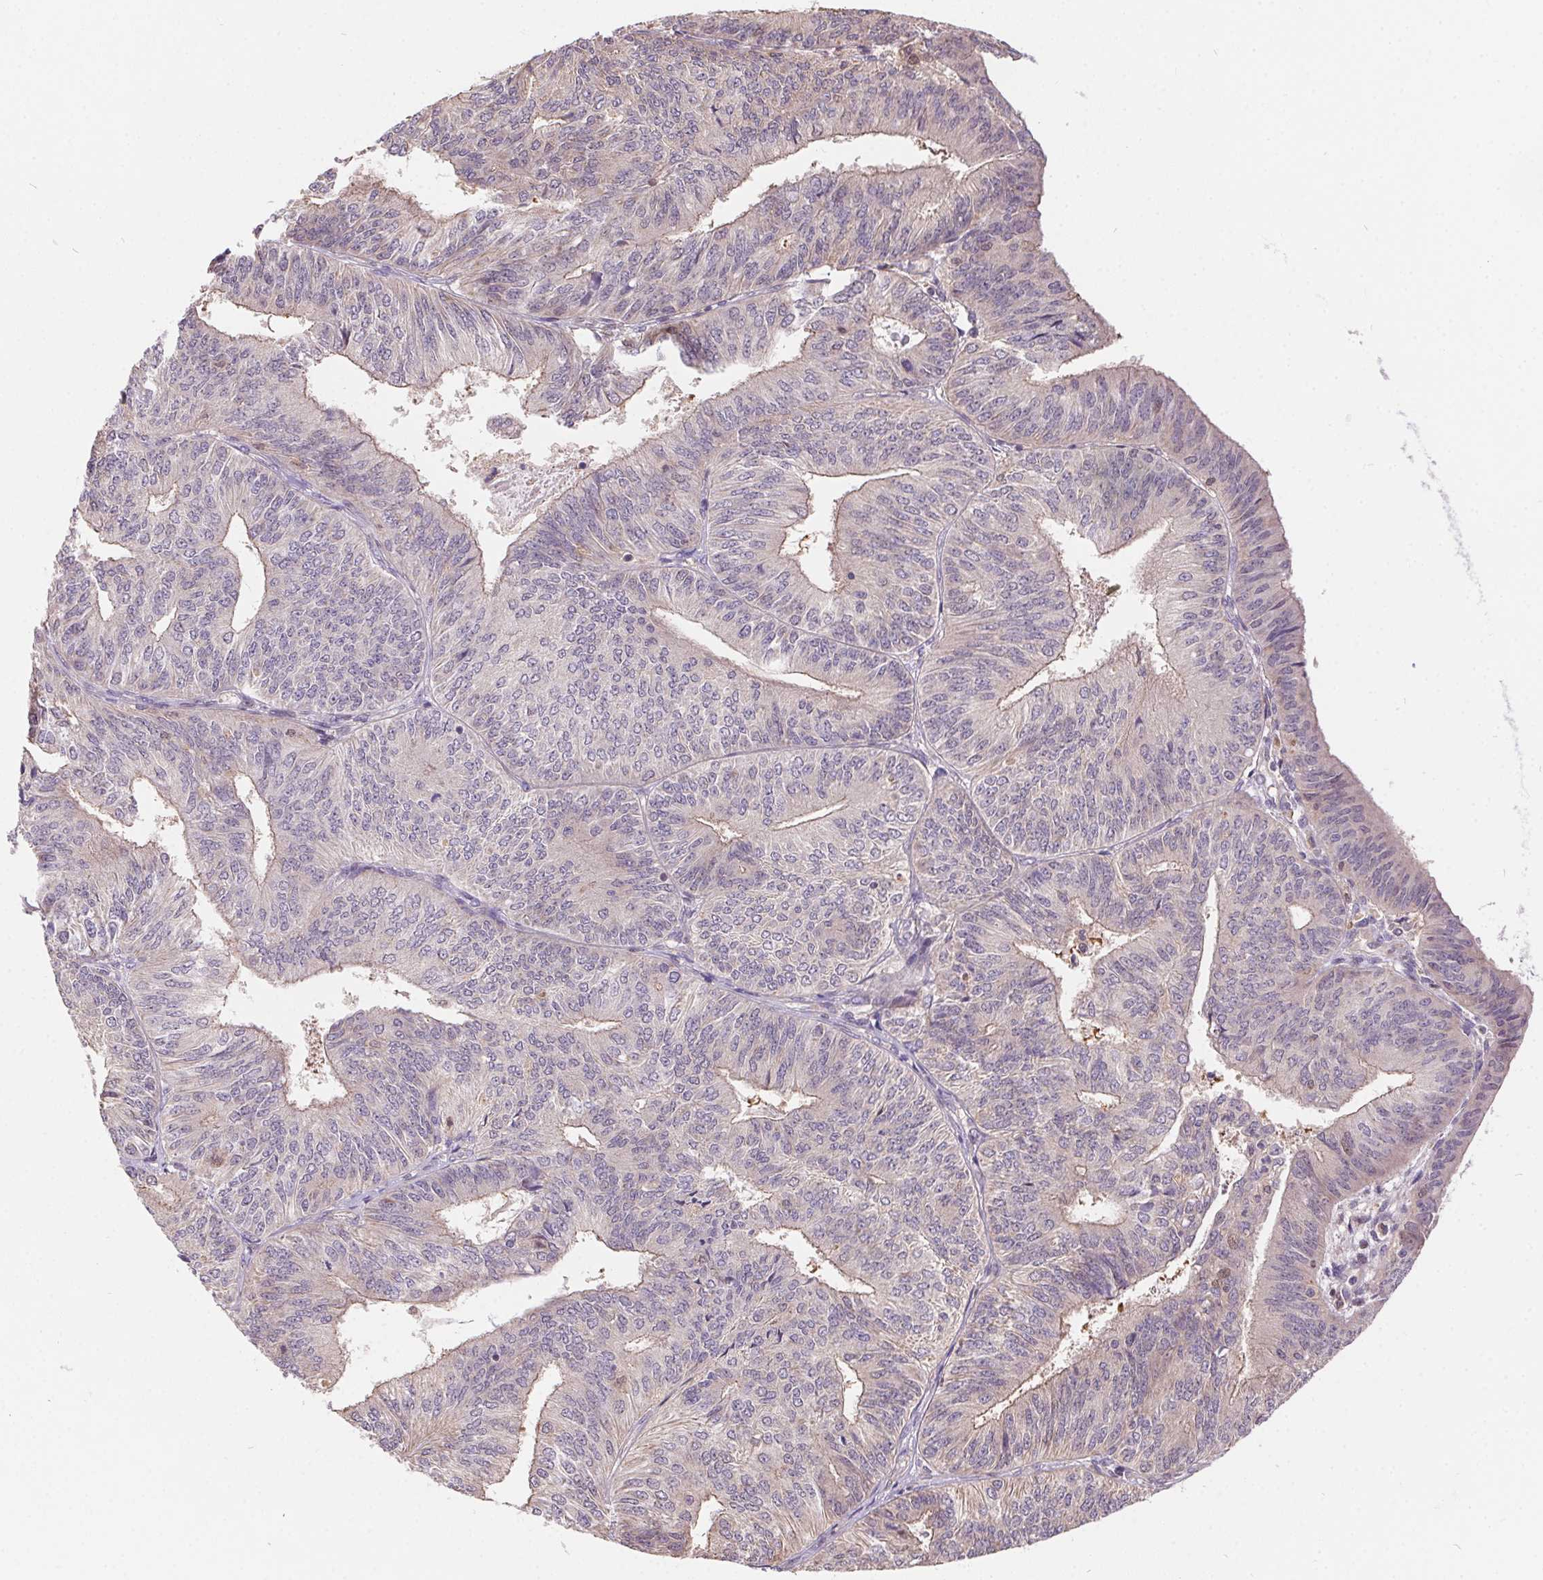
{"staining": {"intensity": "negative", "quantity": "none", "location": "none"}, "tissue": "endometrial cancer", "cell_type": "Tumor cells", "image_type": "cancer", "snomed": [{"axis": "morphology", "description": "Adenocarcinoma, NOS"}, {"axis": "topography", "description": "Endometrium"}], "caption": "A photomicrograph of endometrial cancer stained for a protein demonstrates no brown staining in tumor cells.", "gene": "NUDT16", "patient": {"sex": "female", "age": 58}}